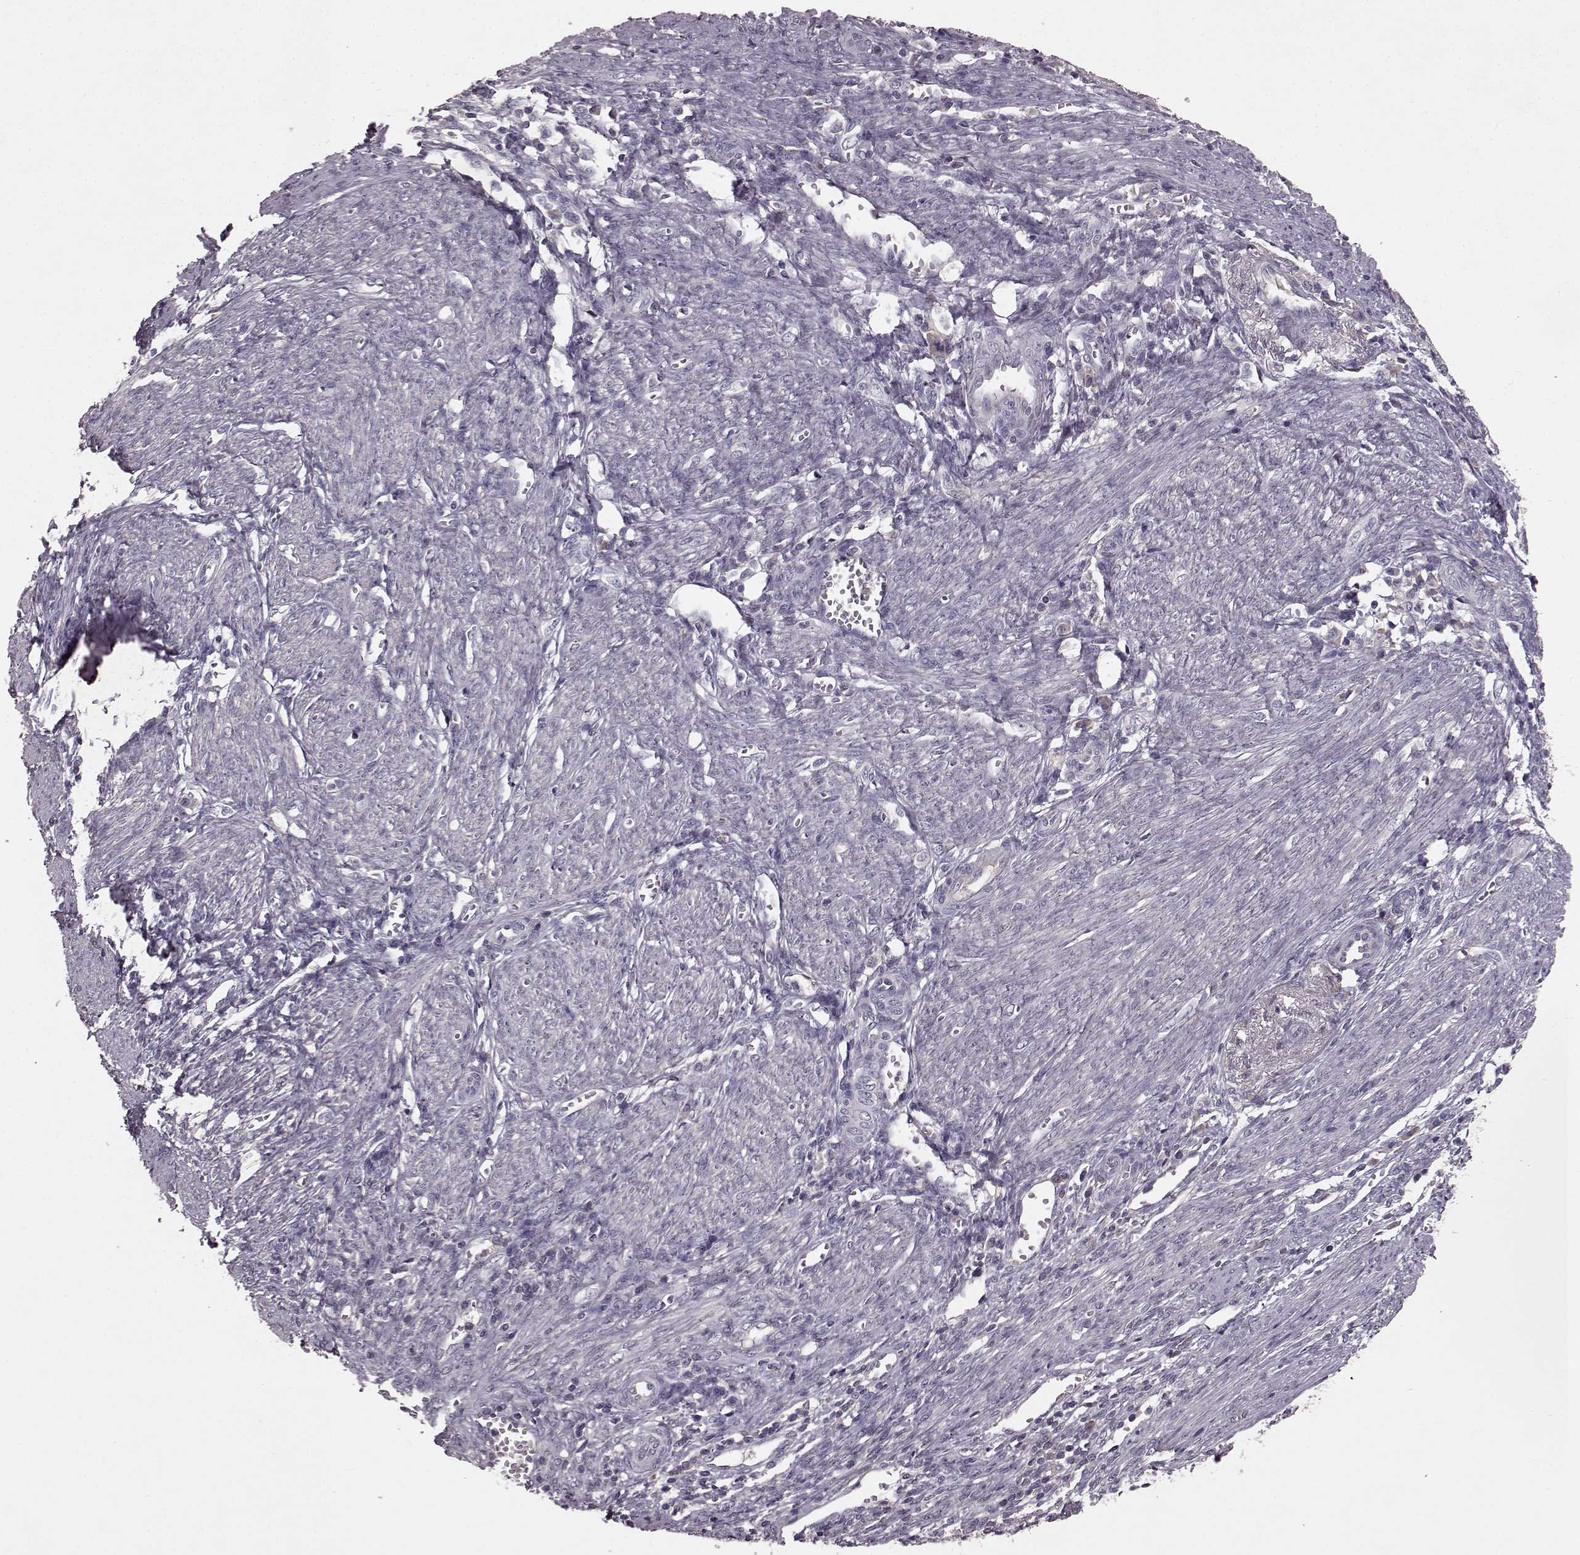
{"staining": {"intensity": "negative", "quantity": "none", "location": "none"}, "tissue": "endometrial cancer", "cell_type": "Tumor cells", "image_type": "cancer", "snomed": [{"axis": "morphology", "description": "Adenocarcinoma, NOS"}, {"axis": "topography", "description": "Endometrium"}], "caption": "Tumor cells show no significant protein positivity in endometrial cancer. The staining was performed using DAB (3,3'-diaminobenzidine) to visualize the protein expression in brown, while the nuclei were stained in blue with hematoxylin (Magnification: 20x).", "gene": "FRRS1L", "patient": {"sex": "female", "age": 65}}